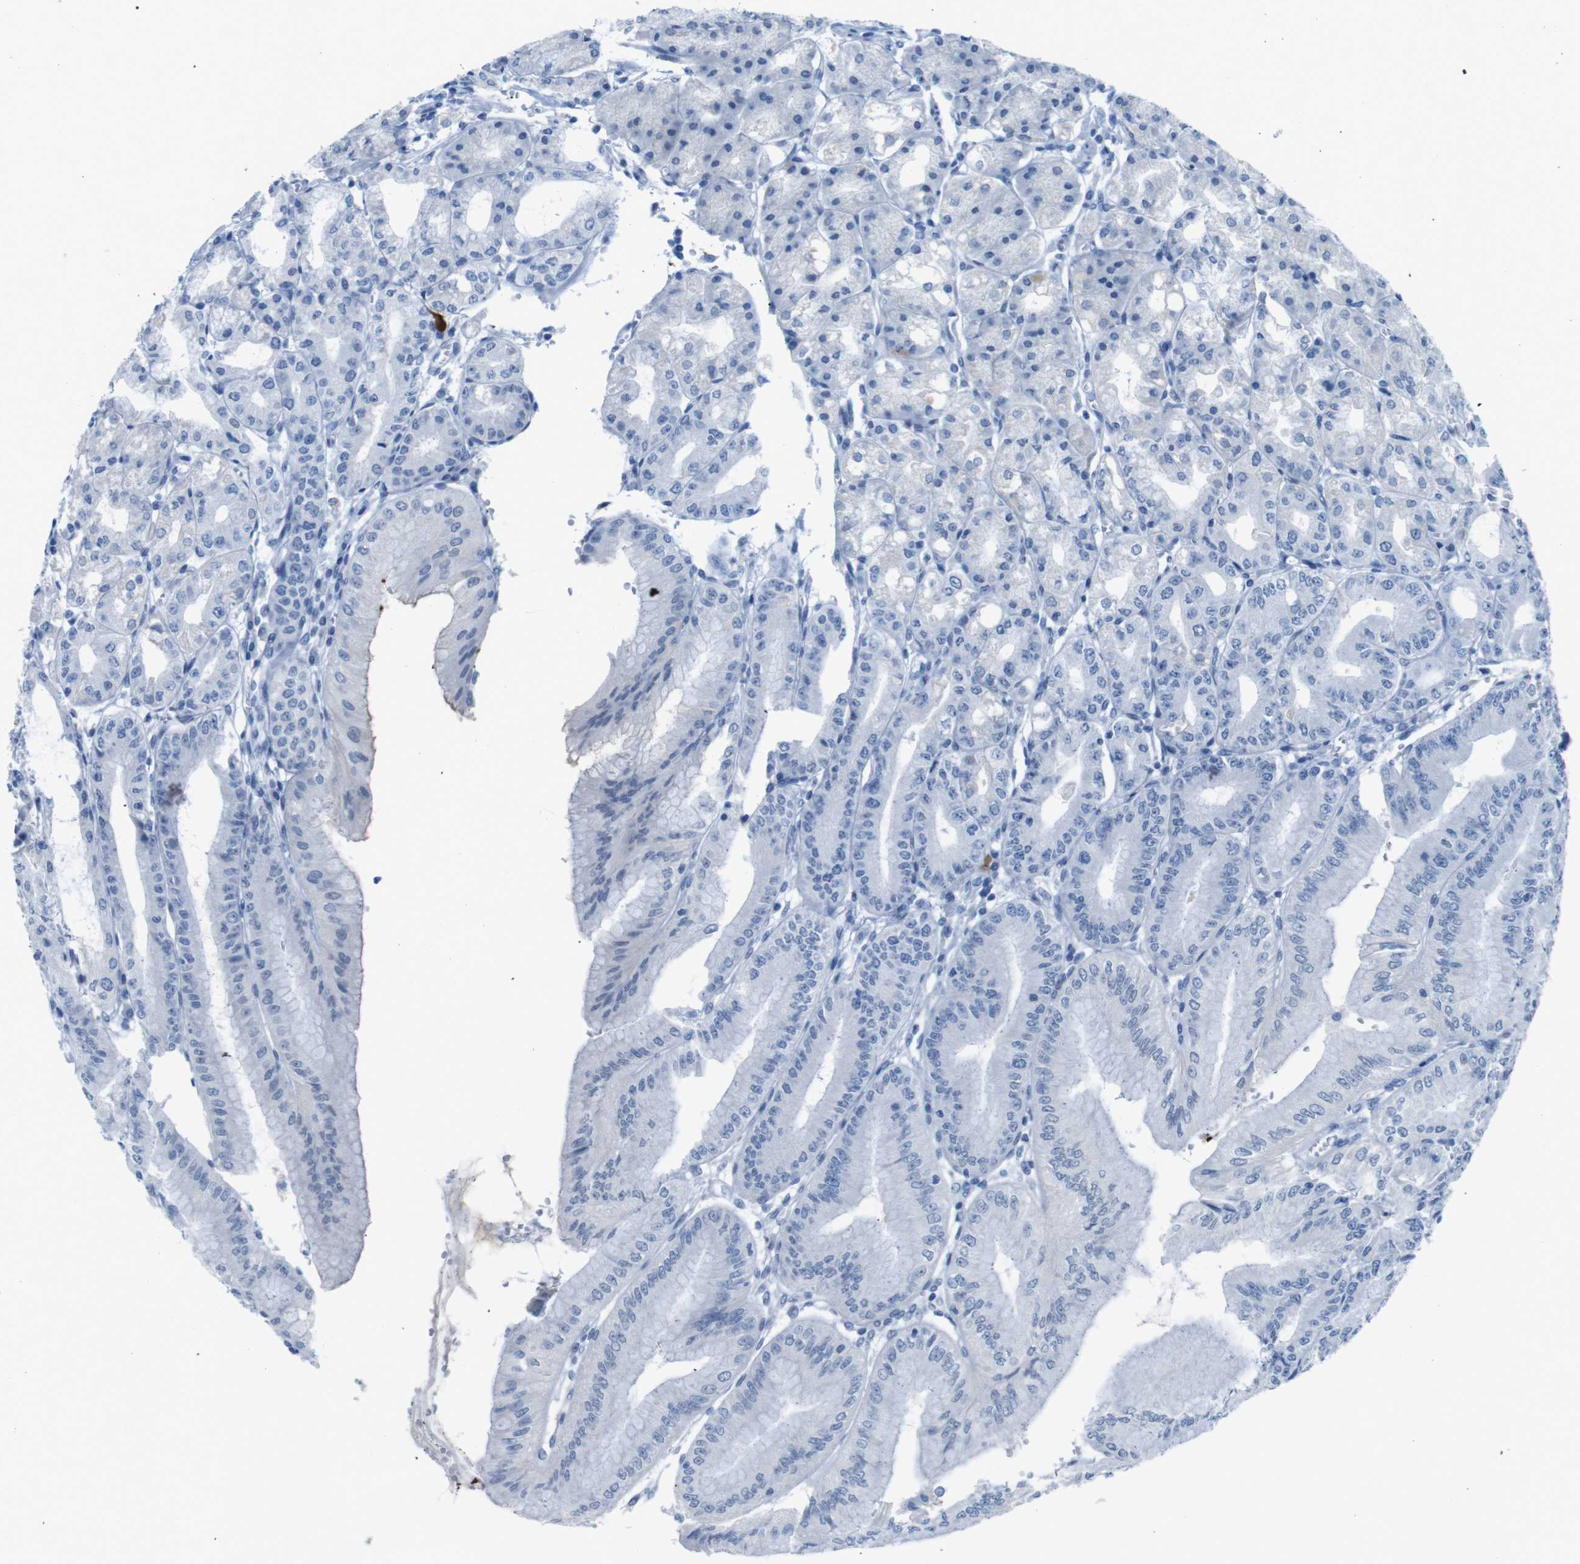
{"staining": {"intensity": "negative", "quantity": "none", "location": "none"}, "tissue": "stomach", "cell_type": "Glandular cells", "image_type": "normal", "snomed": [{"axis": "morphology", "description": "Normal tissue, NOS"}, {"axis": "topography", "description": "Stomach, lower"}], "caption": "Micrograph shows no protein expression in glandular cells of unremarkable stomach. Nuclei are stained in blue.", "gene": "OPN1SW", "patient": {"sex": "male", "age": 71}}